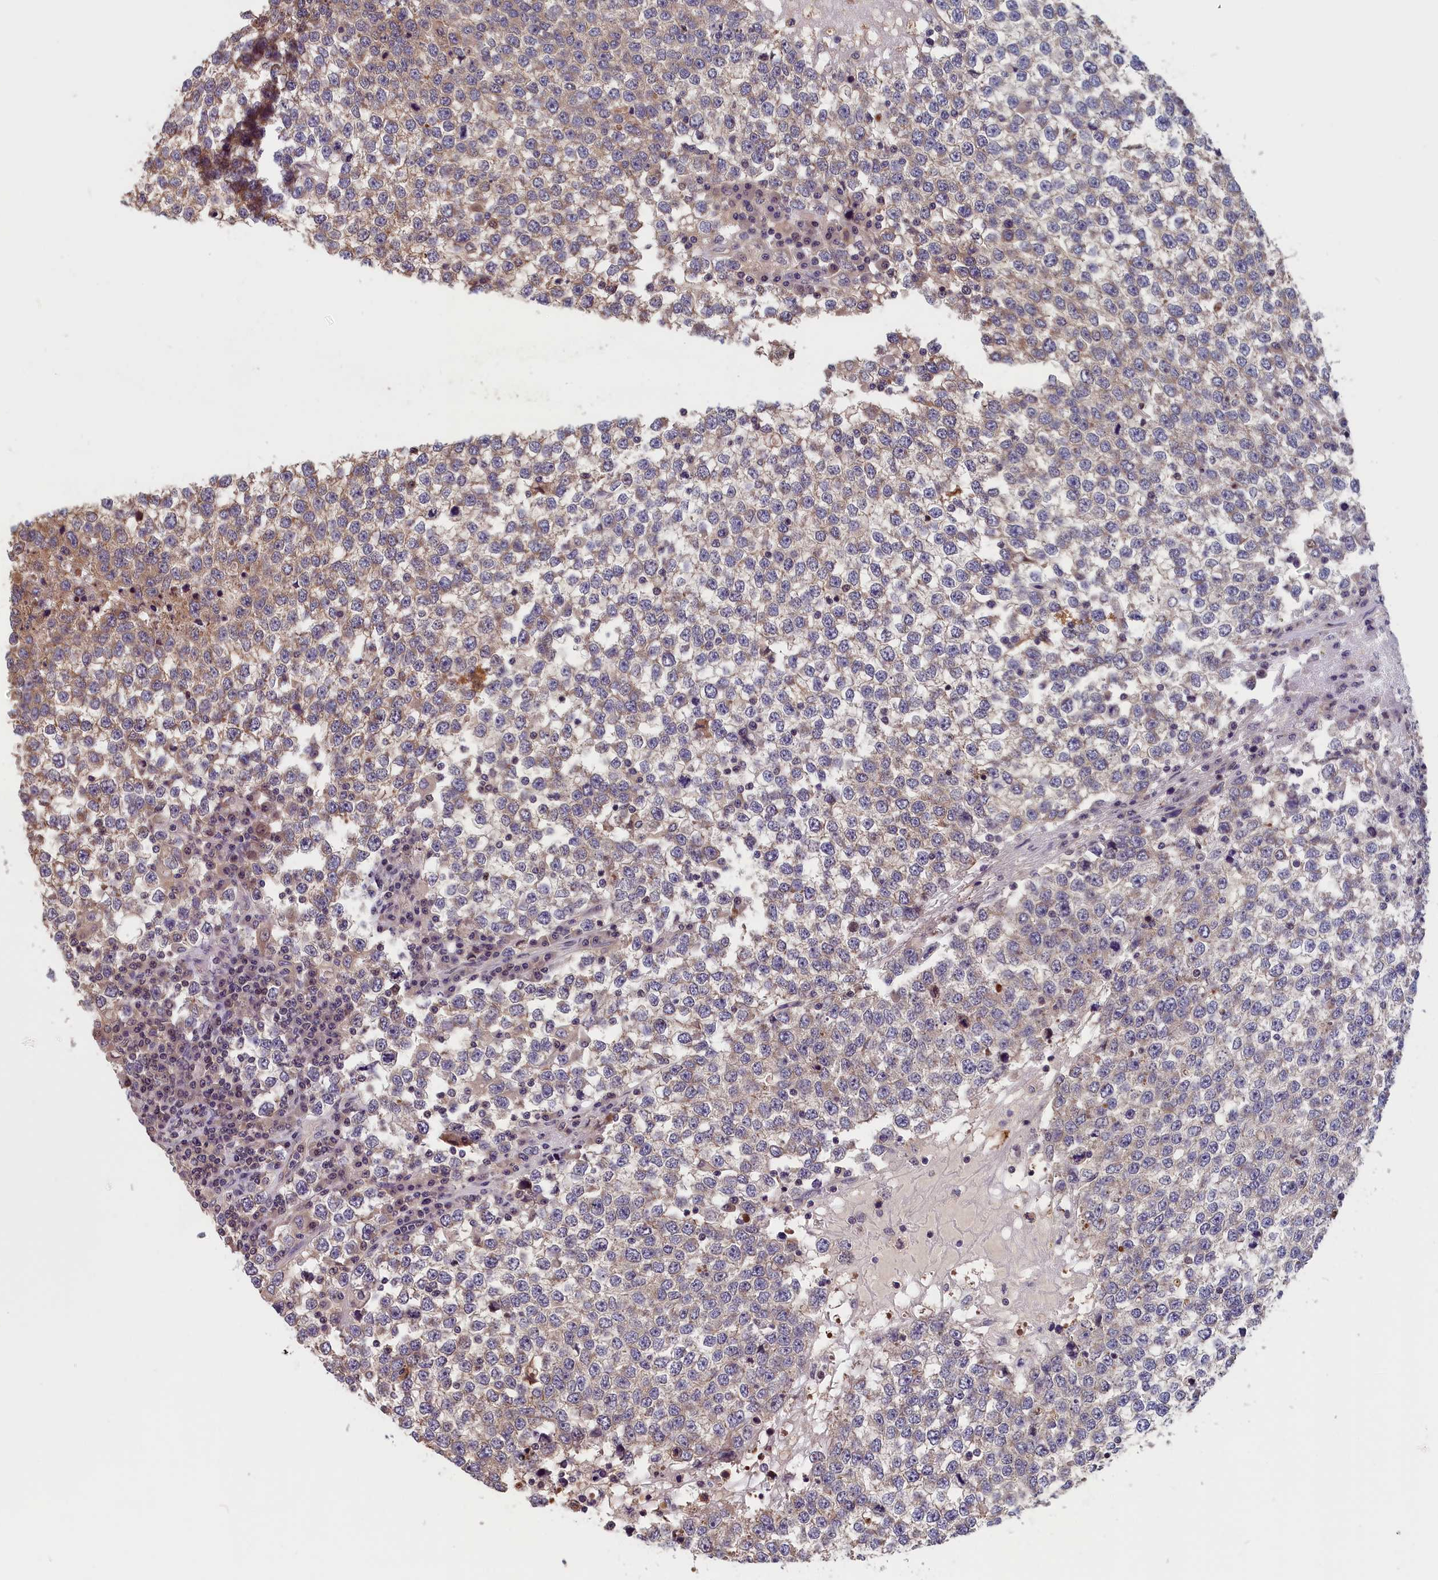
{"staining": {"intensity": "moderate", "quantity": "<25%", "location": "cytoplasmic/membranous"}, "tissue": "testis cancer", "cell_type": "Tumor cells", "image_type": "cancer", "snomed": [{"axis": "morphology", "description": "Seminoma, NOS"}, {"axis": "topography", "description": "Testis"}], "caption": "Immunohistochemical staining of testis cancer (seminoma) demonstrates moderate cytoplasmic/membranous protein staining in about <25% of tumor cells. The protein is stained brown, and the nuclei are stained in blue (DAB (3,3'-diaminobenzidine) IHC with brightfield microscopy, high magnification).", "gene": "TMEM116", "patient": {"sex": "male", "age": 65}}